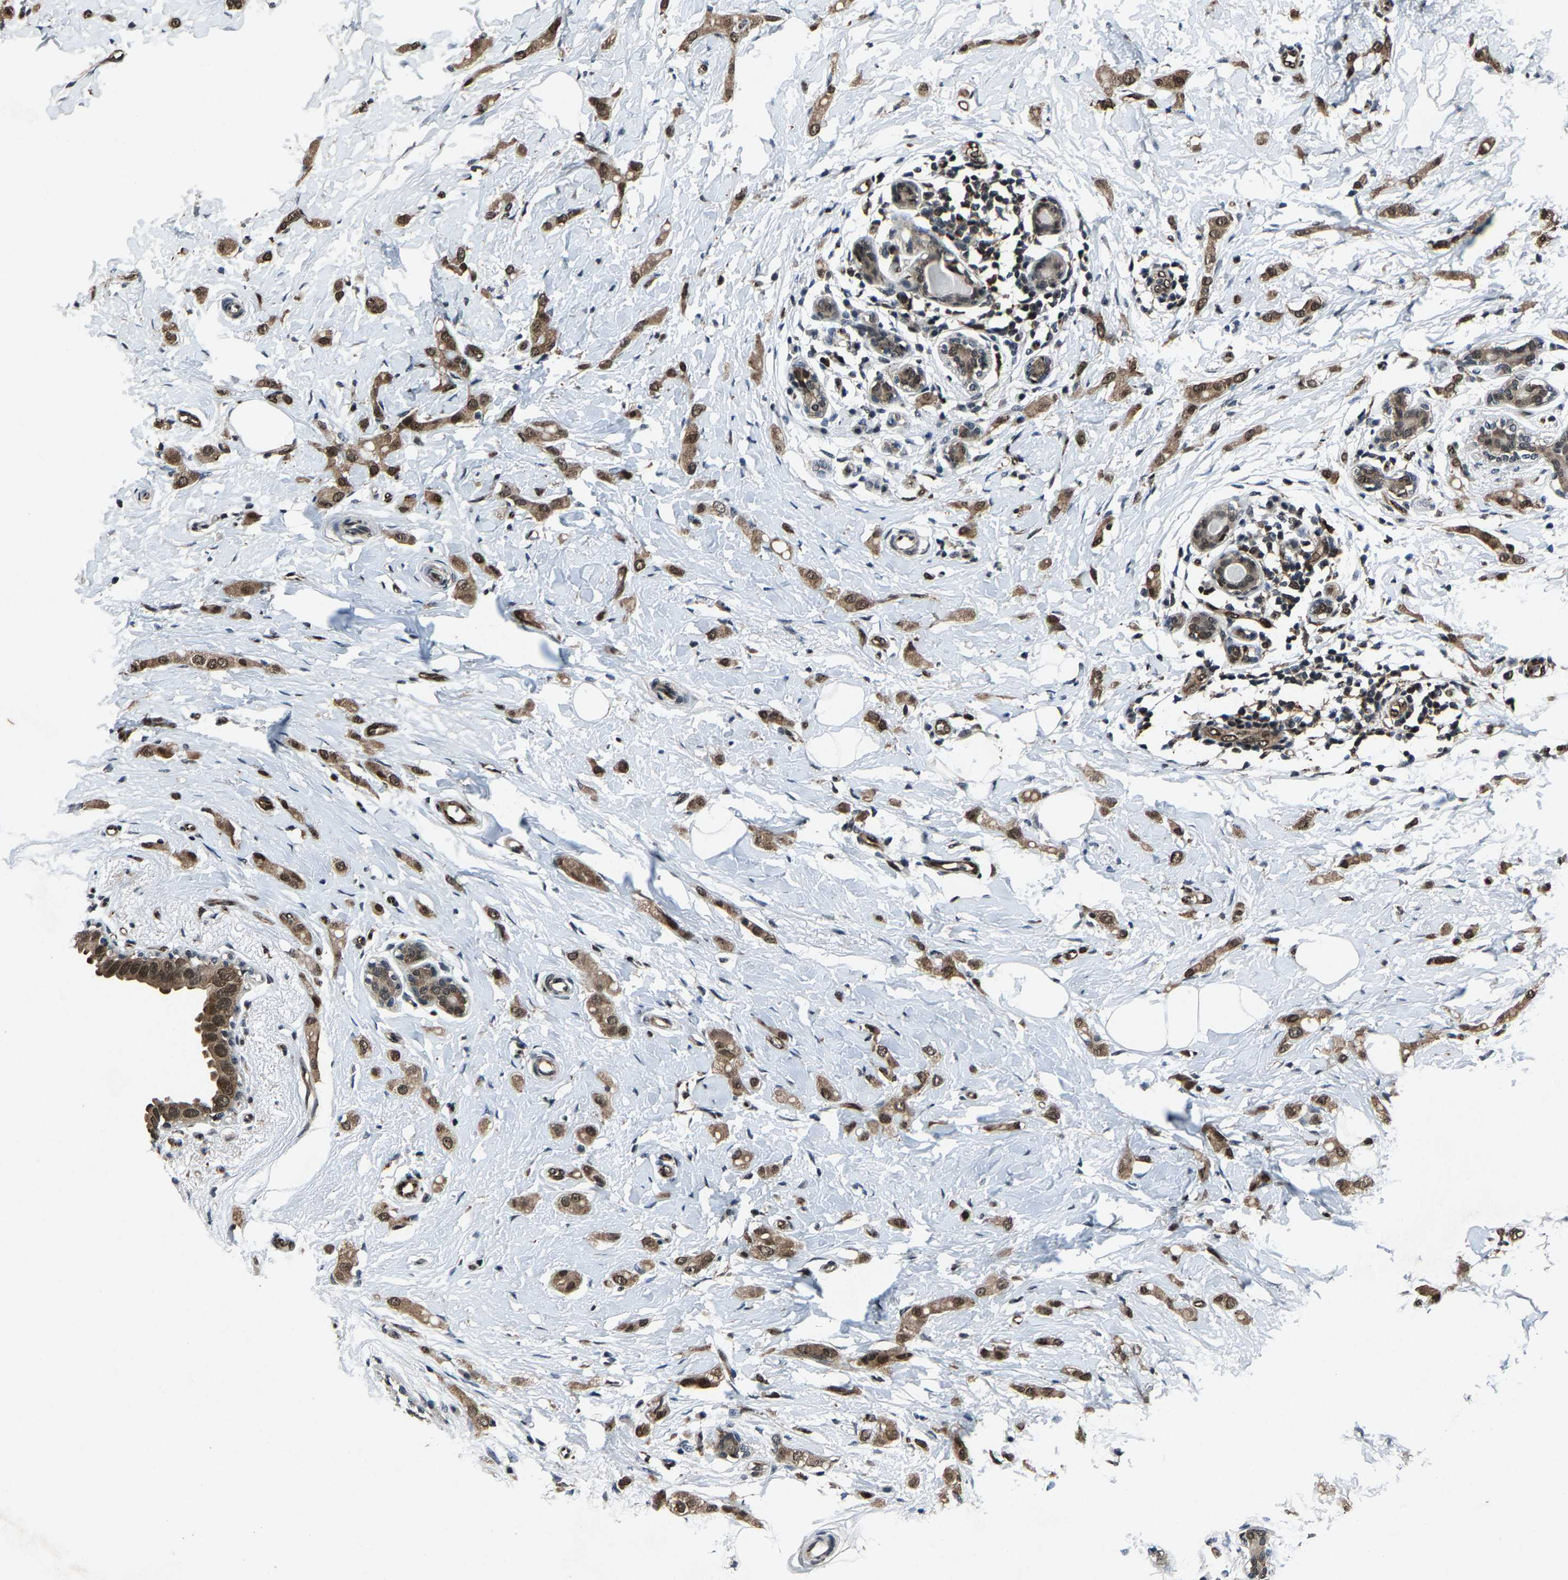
{"staining": {"intensity": "moderate", "quantity": ">75%", "location": "cytoplasmic/membranous,nuclear"}, "tissue": "breast cancer", "cell_type": "Tumor cells", "image_type": "cancer", "snomed": [{"axis": "morphology", "description": "Lobular carcinoma"}, {"axis": "topography", "description": "Breast"}], "caption": "This is an image of immunohistochemistry staining of breast cancer, which shows moderate staining in the cytoplasmic/membranous and nuclear of tumor cells.", "gene": "ATXN3", "patient": {"sex": "female", "age": 55}}